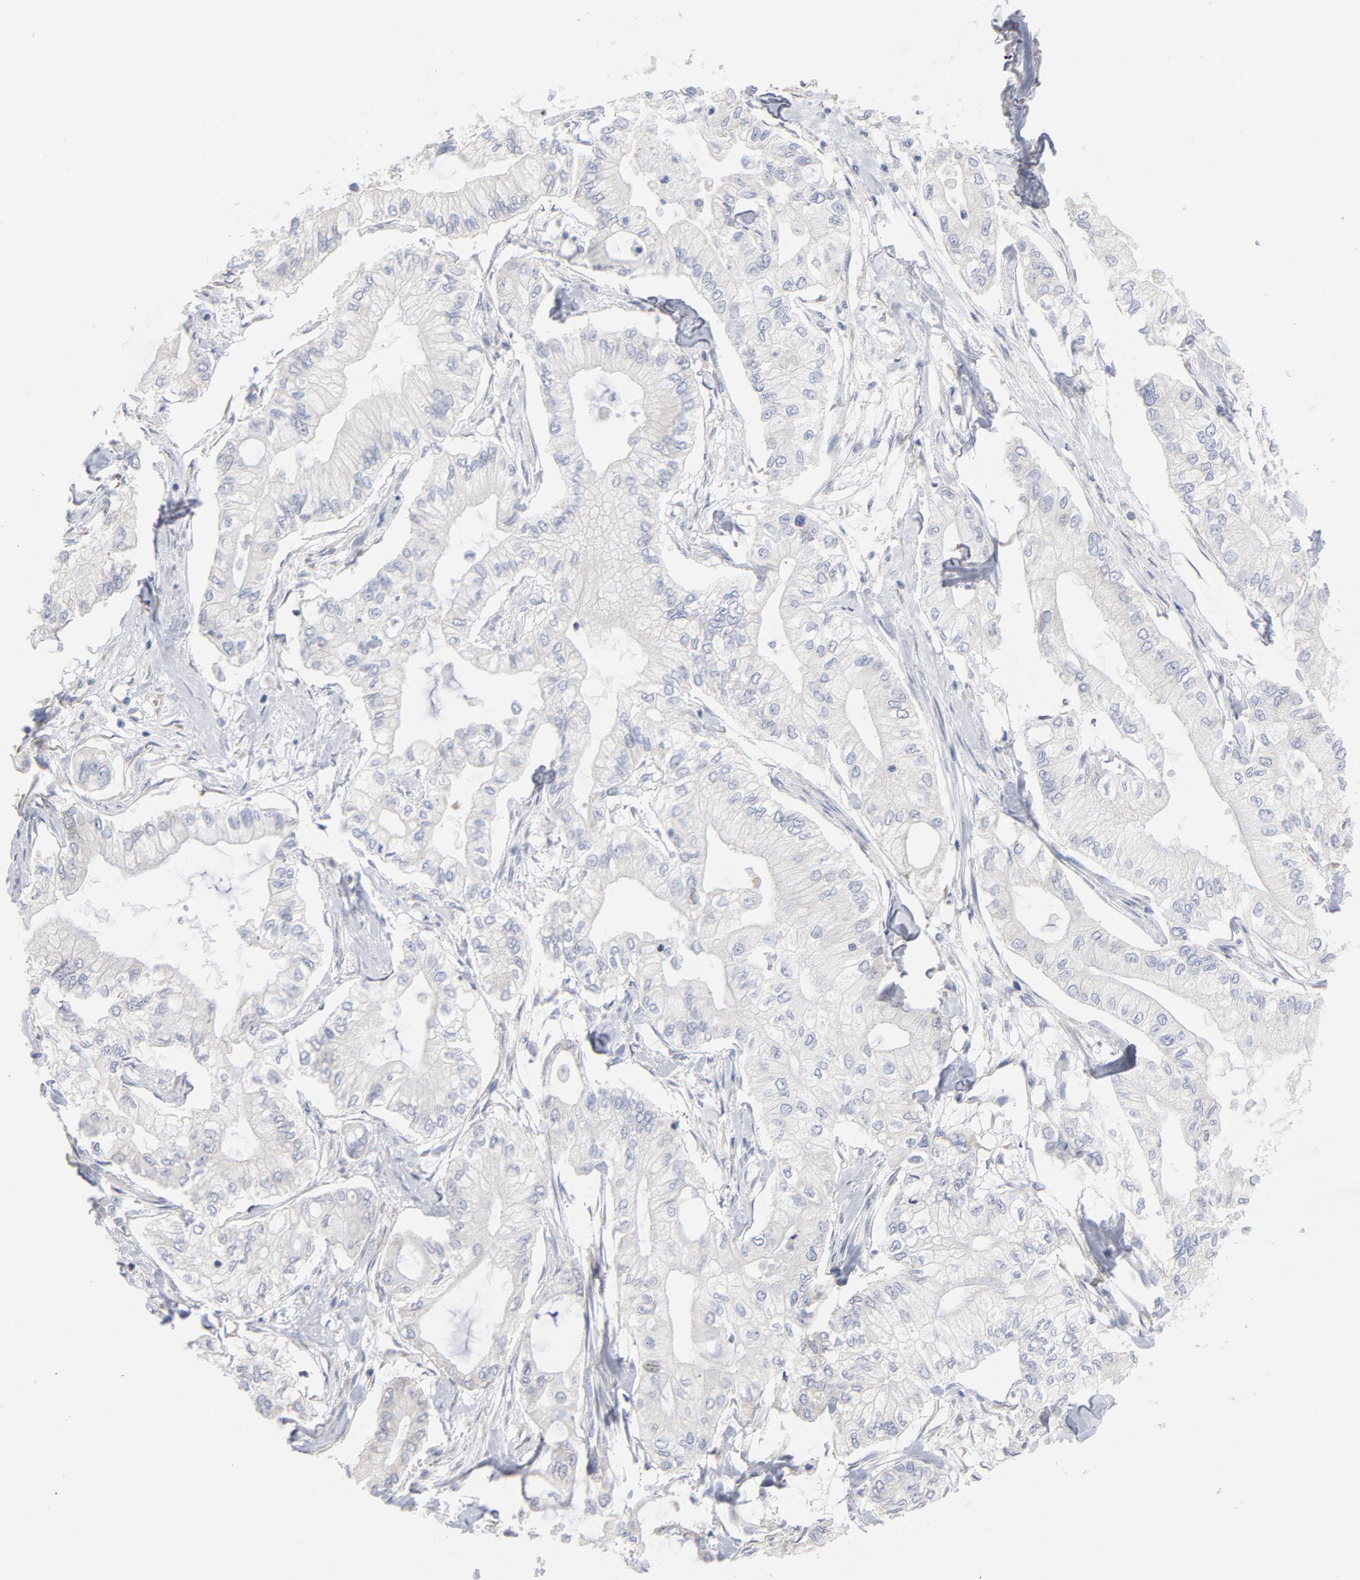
{"staining": {"intensity": "negative", "quantity": "none", "location": "none"}, "tissue": "pancreatic cancer", "cell_type": "Tumor cells", "image_type": "cancer", "snomed": [{"axis": "morphology", "description": "Adenocarcinoma, NOS"}, {"axis": "topography", "description": "Pancreas"}], "caption": "Protein analysis of pancreatic adenocarcinoma displays no significant staining in tumor cells.", "gene": "CPE", "patient": {"sex": "male", "age": 79}}